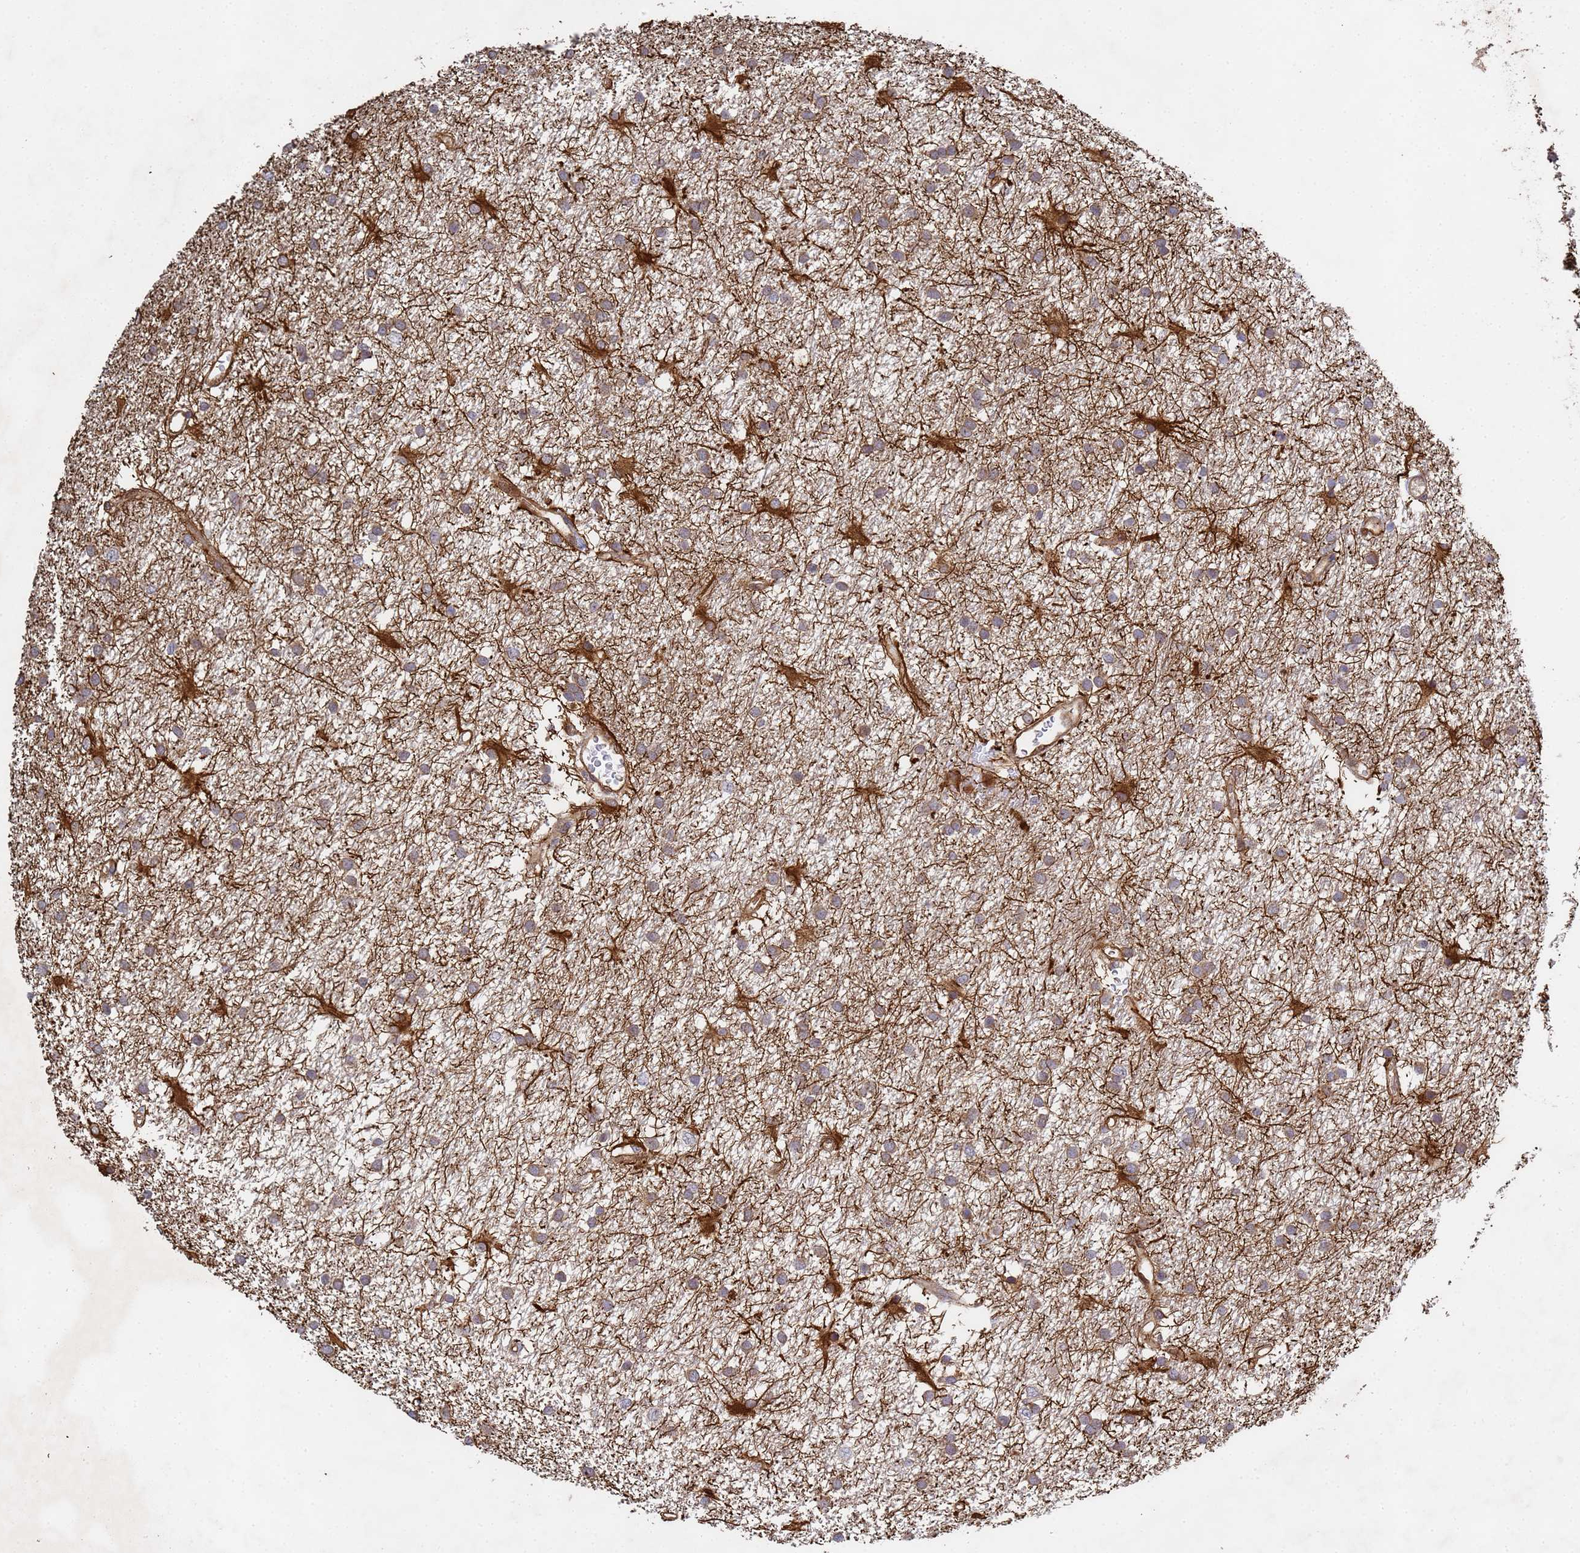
{"staining": {"intensity": "strong", "quantity": "<25%", "location": "cytoplasmic/membranous"}, "tissue": "glioma", "cell_type": "Tumor cells", "image_type": "cancer", "snomed": [{"axis": "morphology", "description": "Glioma, malignant, High grade"}, {"axis": "topography", "description": "Brain"}], "caption": "This is a histology image of immunohistochemistry (IHC) staining of malignant glioma (high-grade), which shows strong positivity in the cytoplasmic/membranous of tumor cells.", "gene": "C8orf34", "patient": {"sex": "male", "age": 77}}